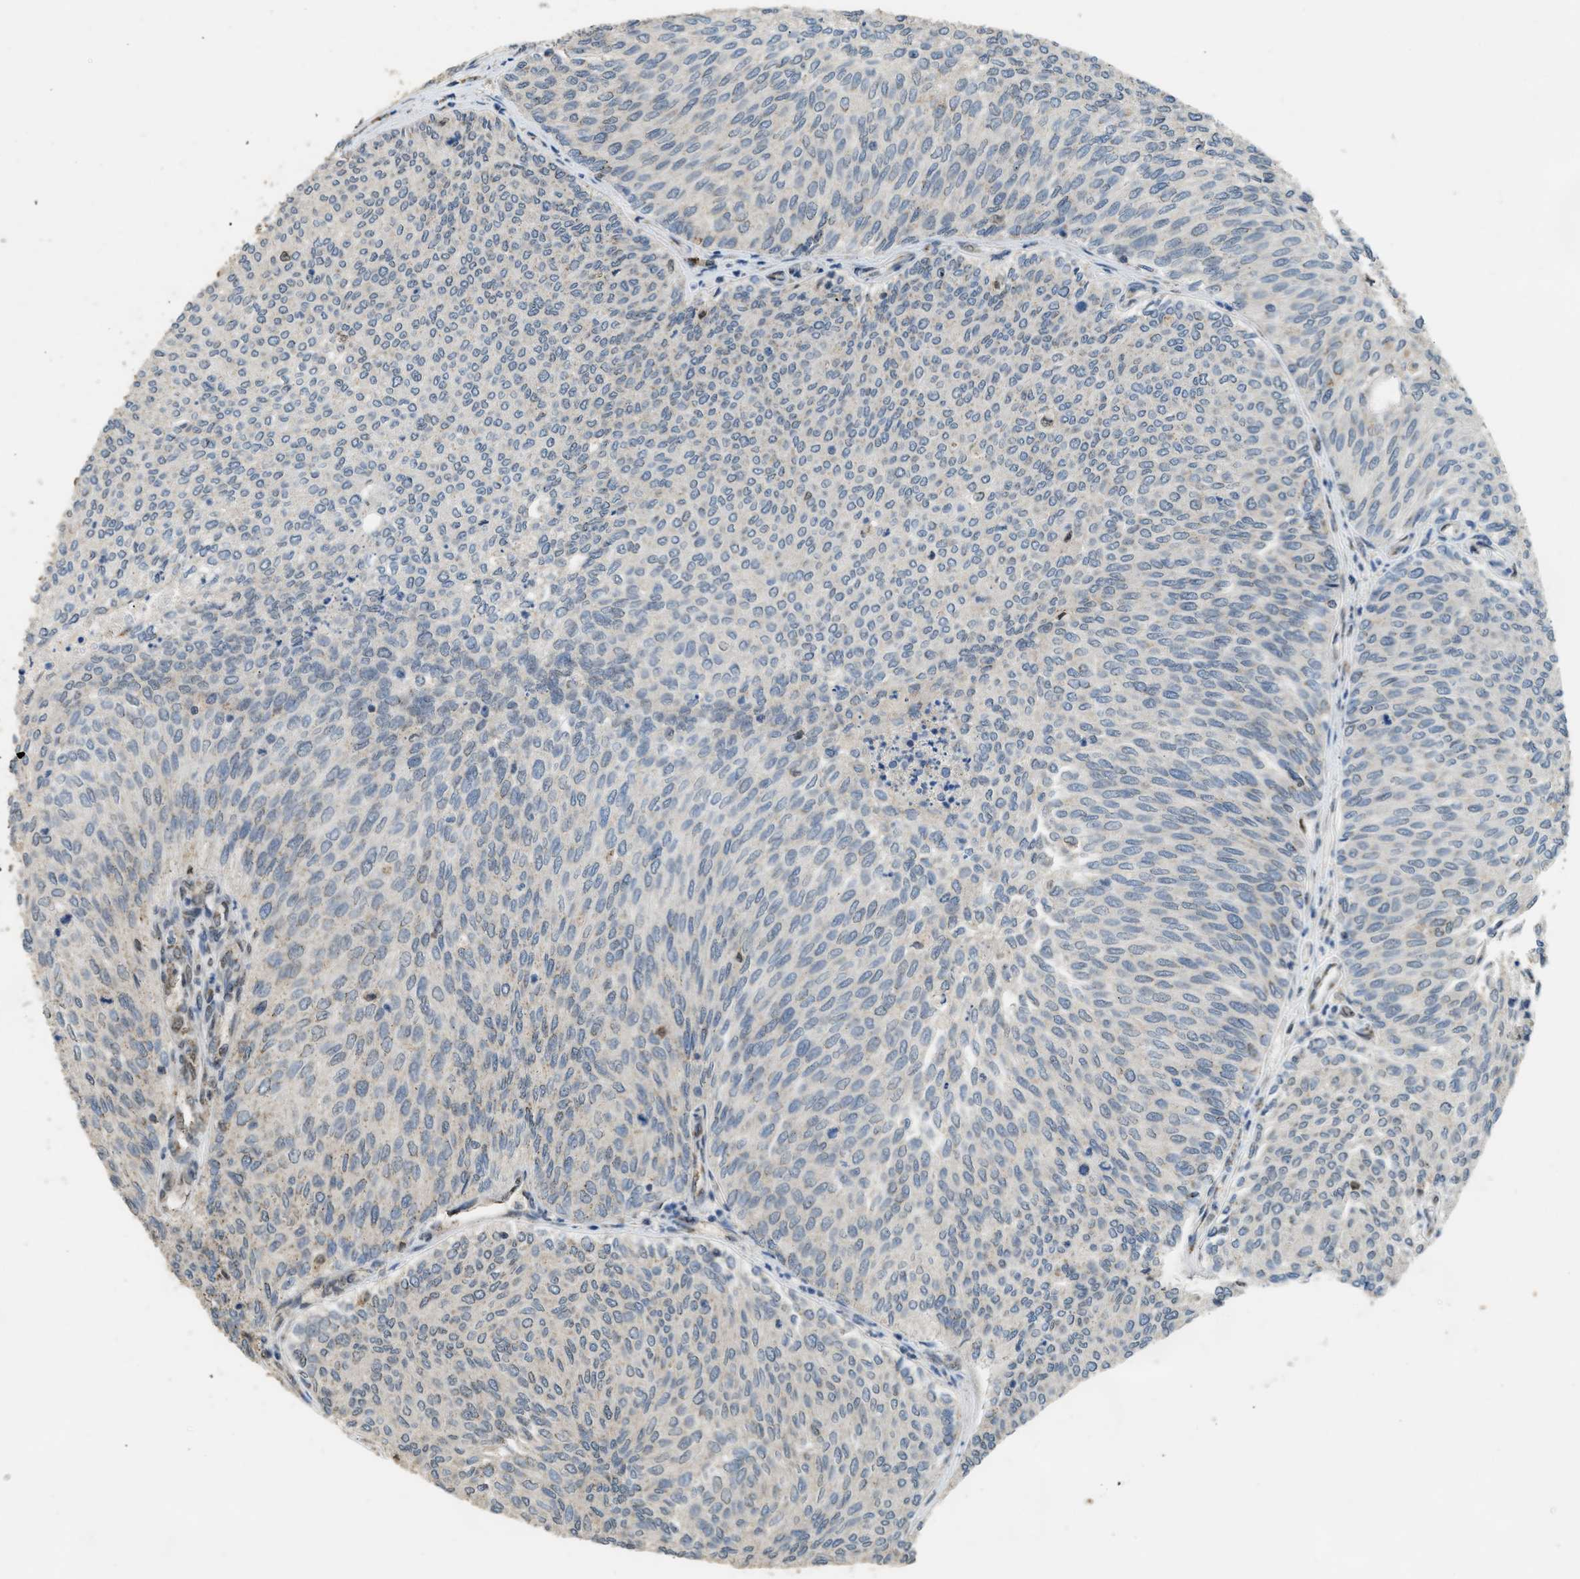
{"staining": {"intensity": "moderate", "quantity": "<25%", "location": "cytoplasmic/membranous"}, "tissue": "urothelial cancer", "cell_type": "Tumor cells", "image_type": "cancer", "snomed": [{"axis": "morphology", "description": "Urothelial carcinoma, Low grade"}, {"axis": "topography", "description": "Urinary bladder"}], "caption": "A high-resolution histopathology image shows immunohistochemistry (IHC) staining of urothelial cancer, which demonstrates moderate cytoplasmic/membranous staining in approximately <25% of tumor cells.", "gene": "IPO7", "patient": {"sex": "female", "age": 79}}